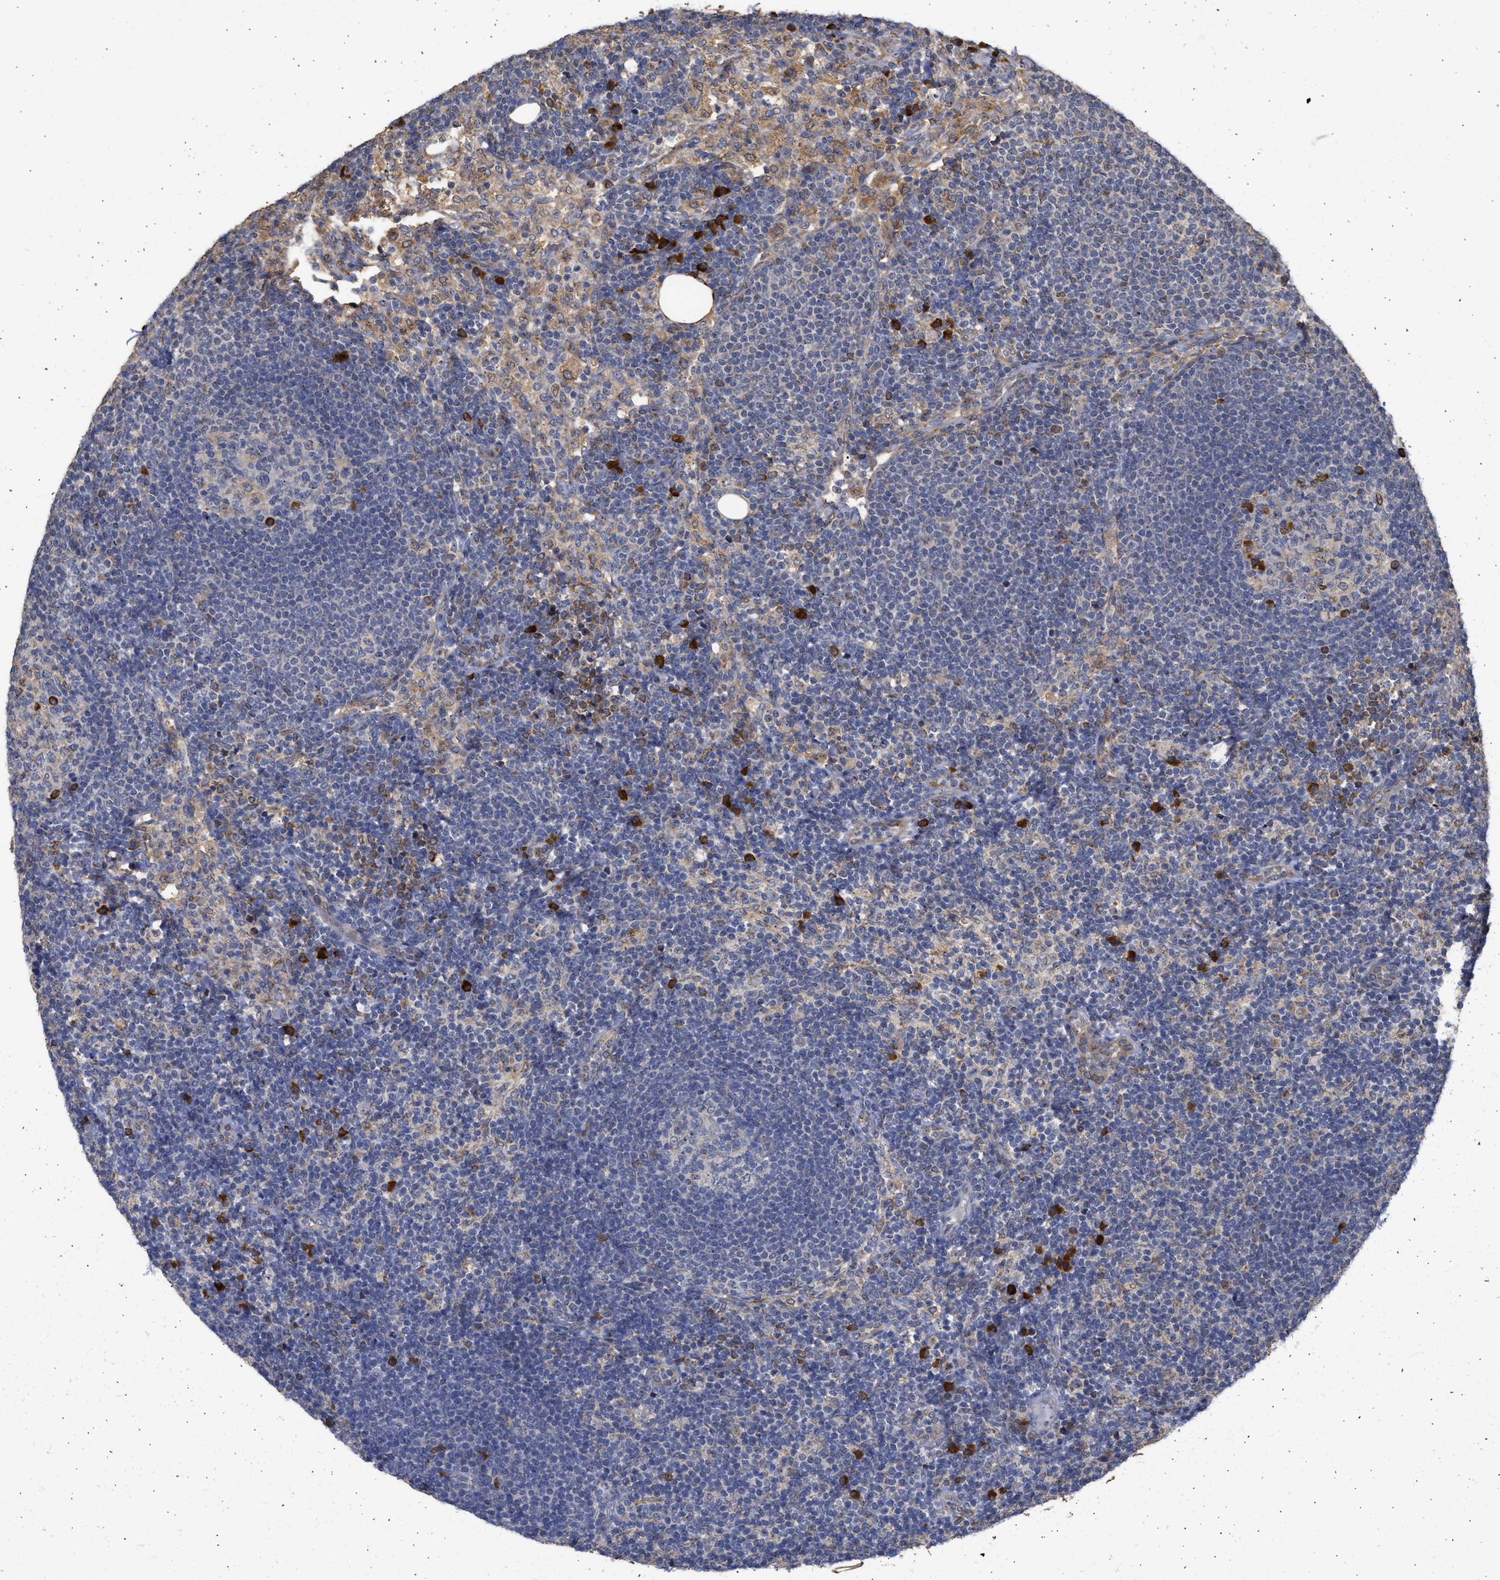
{"staining": {"intensity": "strong", "quantity": "<25%", "location": "cytoplasmic/membranous"}, "tissue": "lymph node", "cell_type": "Germinal center cells", "image_type": "normal", "snomed": [{"axis": "morphology", "description": "Normal tissue, NOS"}, {"axis": "morphology", "description": "Carcinoid, malignant, NOS"}, {"axis": "topography", "description": "Lymph node"}], "caption": "Protein analysis of normal lymph node demonstrates strong cytoplasmic/membranous staining in approximately <25% of germinal center cells. (IHC, brightfield microscopy, high magnification).", "gene": "DNAJC1", "patient": {"sex": "male", "age": 47}}